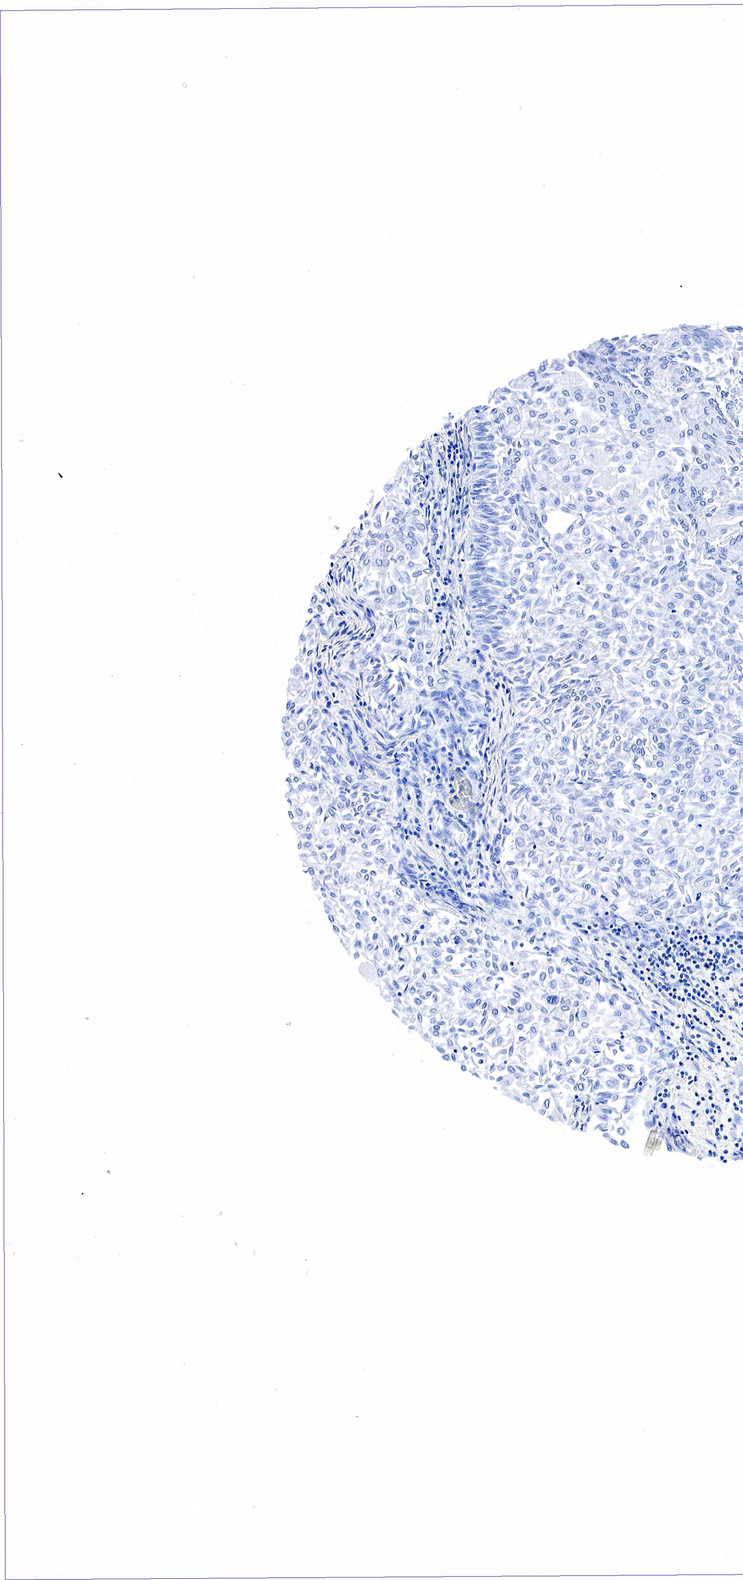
{"staining": {"intensity": "negative", "quantity": "none", "location": "none"}, "tissue": "urothelial cancer", "cell_type": "Tumor cells", "image_type": "cancer", "snomed": [{"axis": "morphology", "description": "Urothelial carcinoma, Low grade"}, {"axis": "topography", "description": "Urinary bladder"}], "caption": "This is a image of IHC staining of urothelial carcinoma (low-grade), which shows no expression in tumor cells.", "gene": "ACP3", "patient": {"sex": "male", "age": 64}}